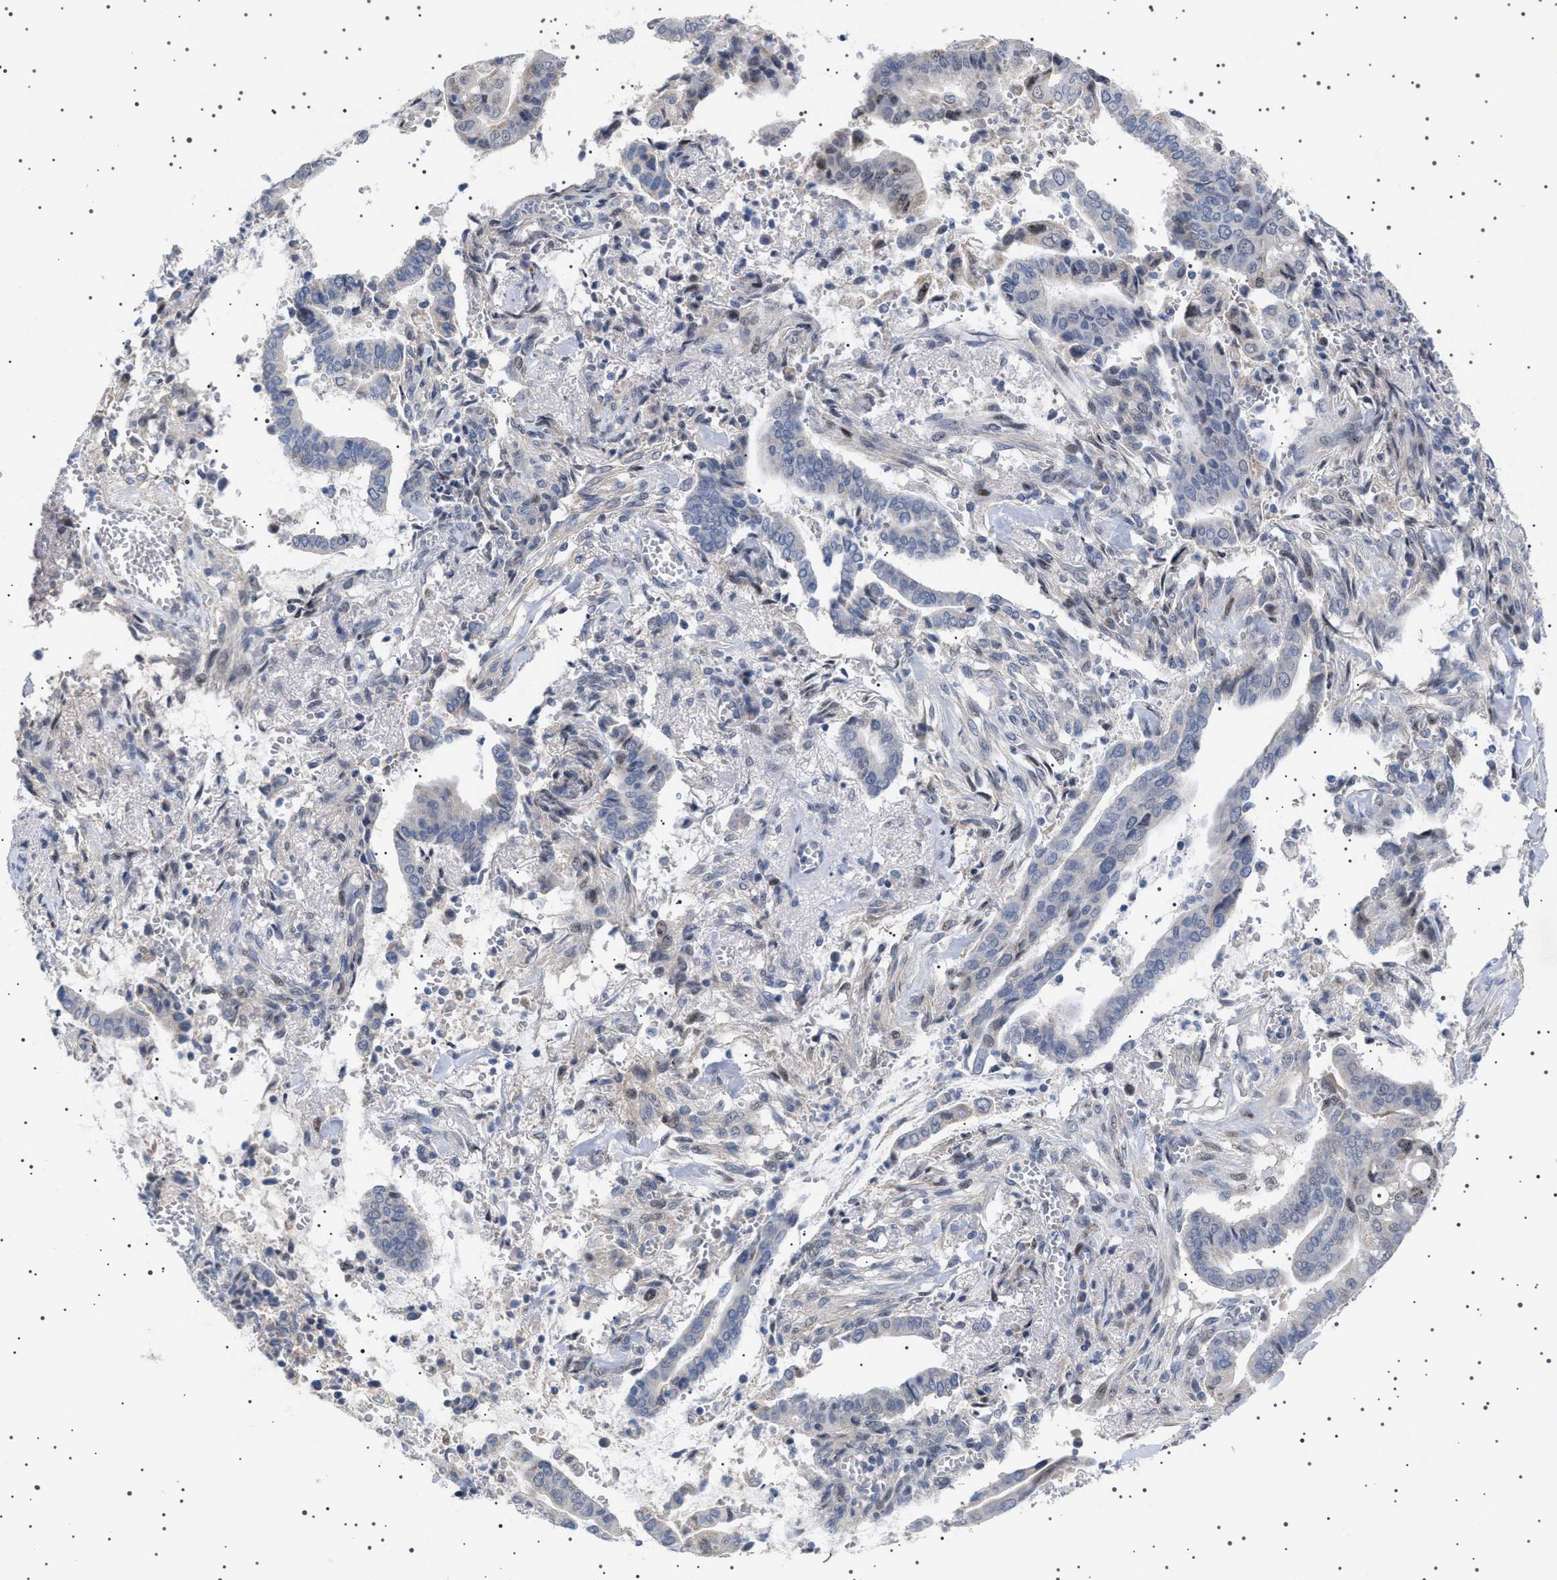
{"staining": {"intensity": "weak", "quantity": "<25%", "location": "nuclear"}, "tissue": "cervical cancer", "cell_type": "Tumor cells", "image_type": "cancer", "snomed": [{"axis": "morphology", "description": "Adenocarcinoma, NOS"}, {"axis": "topography", "description": "Cervix"}], "caption": "A micrograph of cervical cancer (adenocarcinoma) stained for a protein shows no brown staining in tumor cells.", "gene": "HTR1A", "patient": {"sex": "female", "age": 44}}